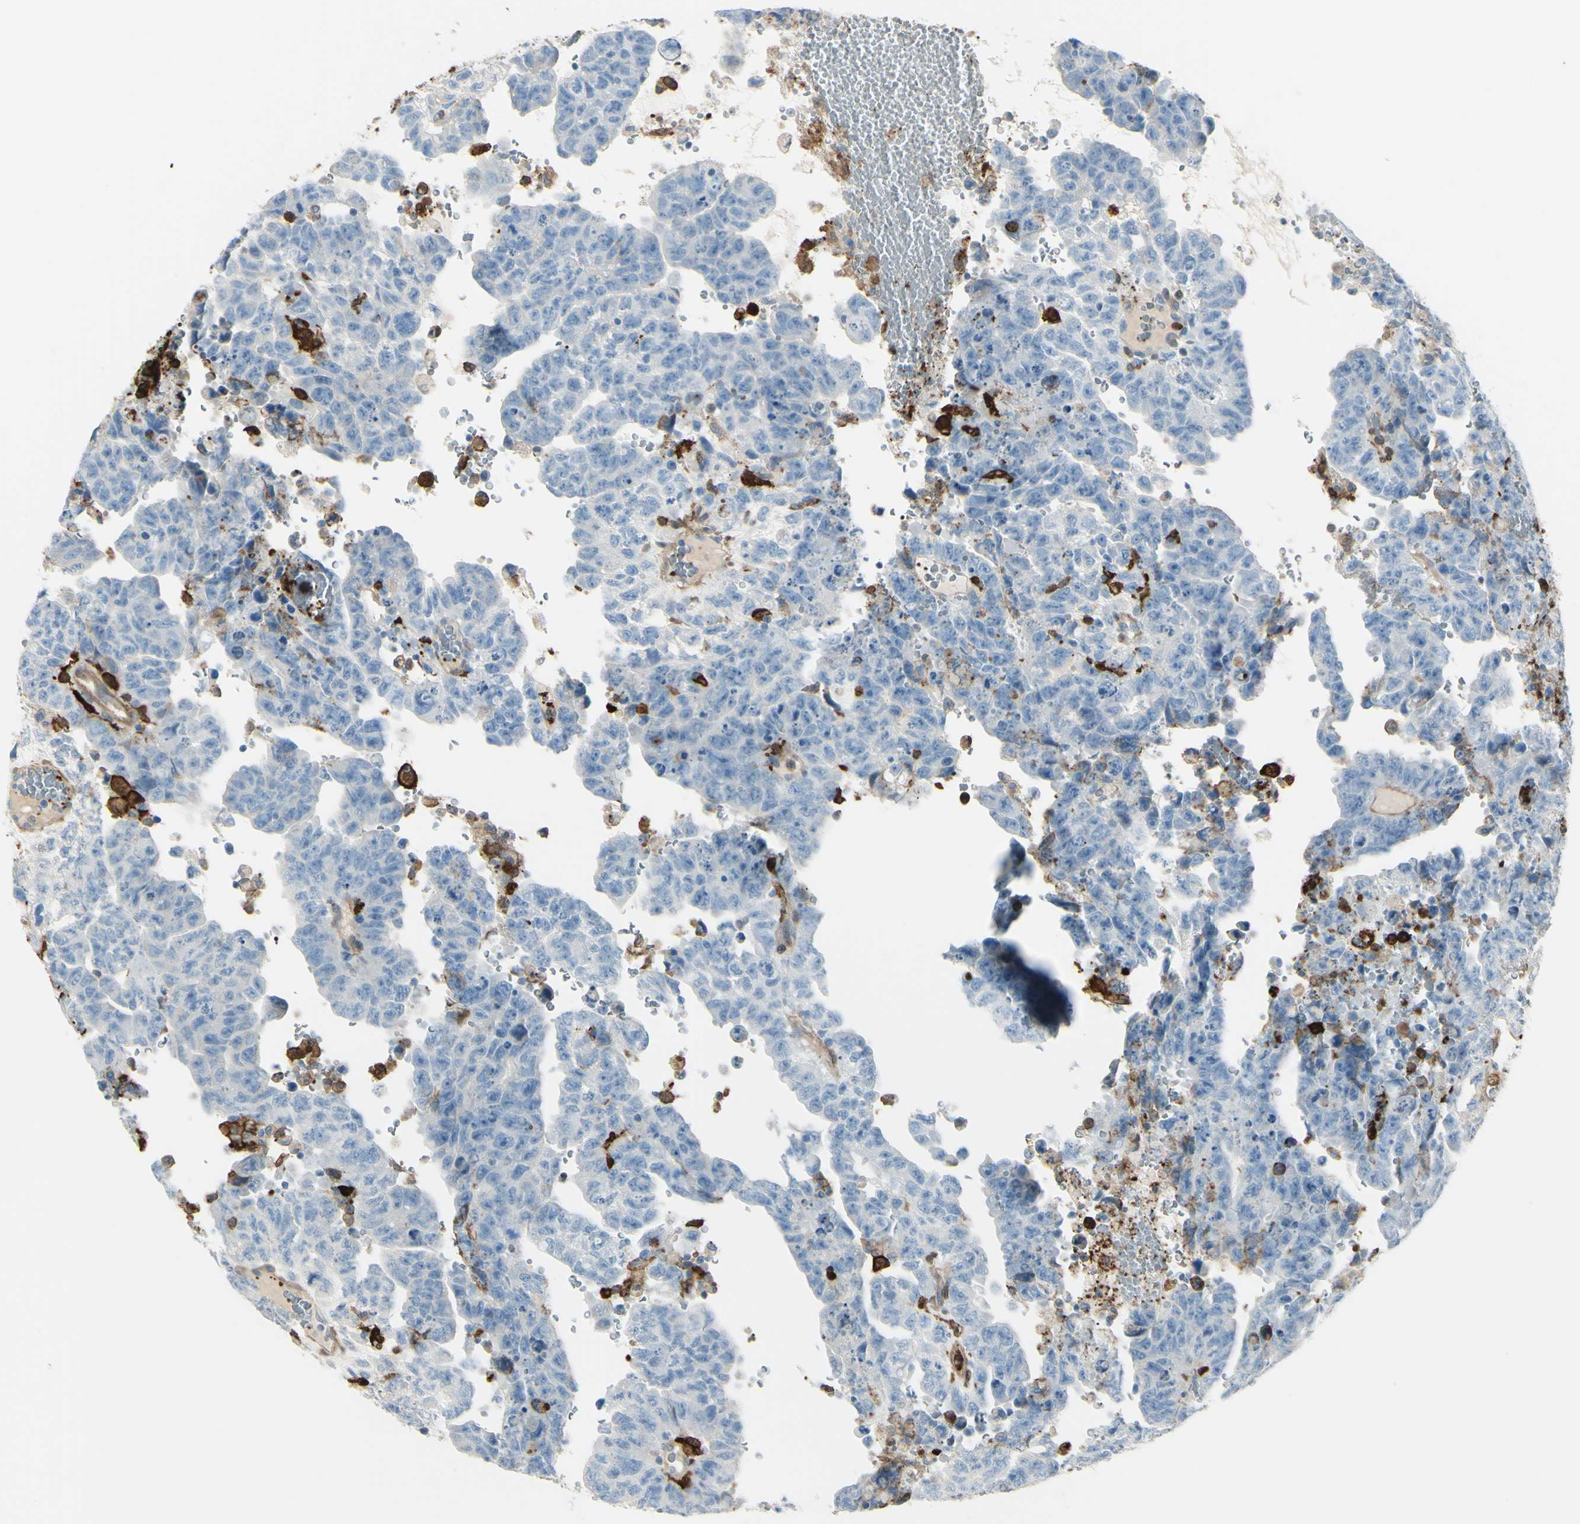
{"staining": {"intensity": "negative", "quantity": "none", "location": "none"}, "tissue": "testis cancer", "cell_type": "Tumor cells", "image_type": "cancer", "snomed": [{"axis": "morphology", "description": "Carcinoma, Embryonal, NOS"}, {"axis": "topography", "description": "Testis"}], "caption": "Tumor cells show no significant protein staining in embryonal carcinoma (testis).", "gene": "GSN", "patient": {"sex": "male", "age": 28}}